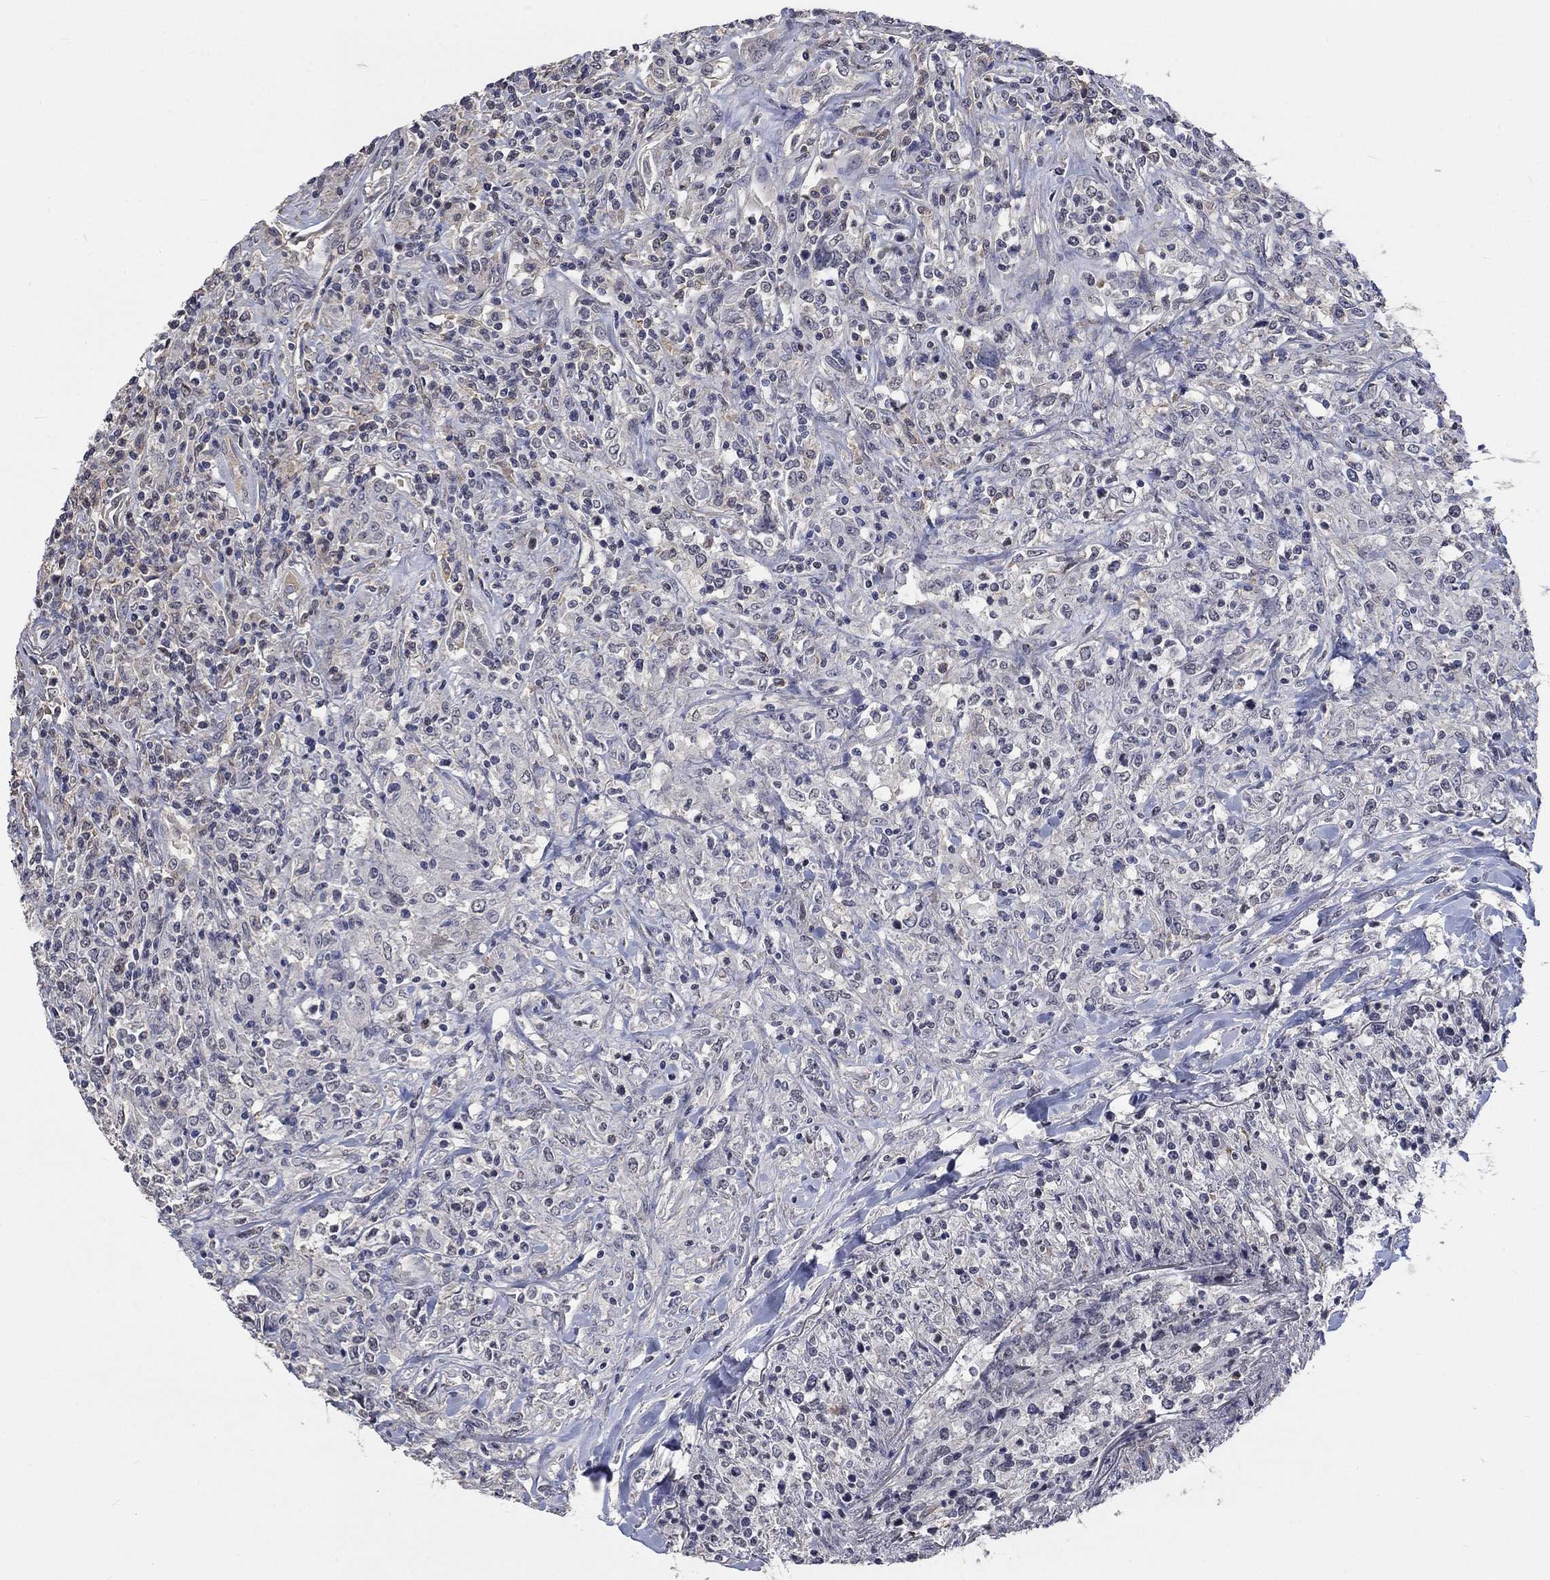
{"staining": {"intensity": "negative", "quantity": "none", "location": "none"}, "tissue": "lymphoma", "cell_type": "Tumor cells", "image_type": "cancer", "snomed": [{"axis": "morphology", "description": "Malignant lymphoma, non-Hodgkin's type, High grade"}, {"axis": "topography", "description": "Lung"}], "caption": "Lymphoma stained for a protein using IHC demonstrates no positivity tumor cells.", "gene": "ZBTB18", "patient": {"sex": "male", "age": 79}}